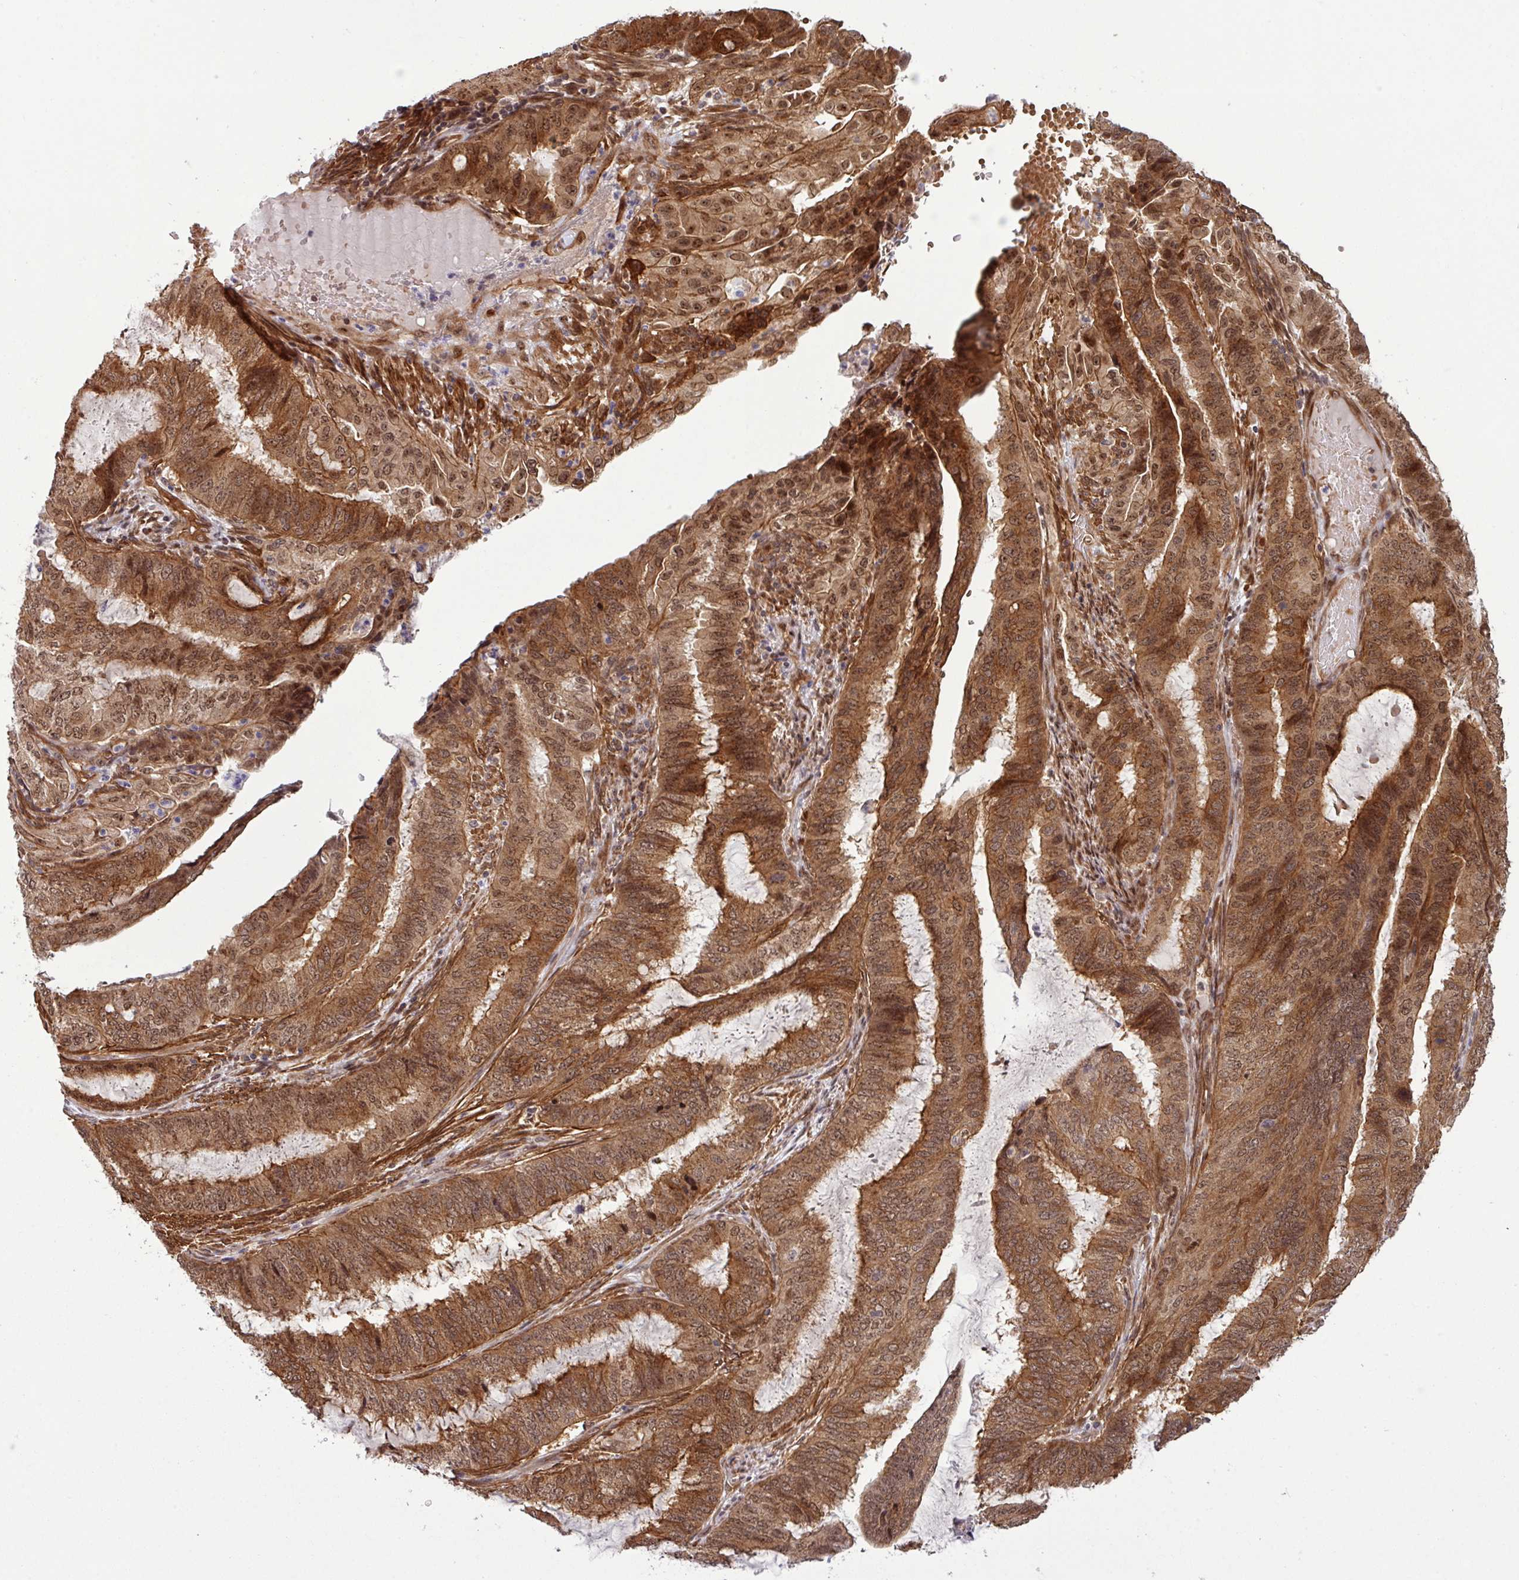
{"staining": {"intensity": "moderate", "quantity": ">75%", "location": "cytoplasmic/membranous,nuclear"}, "tissue": "endometrial cancer", "cell_type": "Tumor cells", "image_type": "cancer", "snomed": [{"axis": "morphology", "description": "Adenocarcinoma, NOS"}, {"axis": "topography", "description": "Endometrium"}], "caption": "An image of human endometrial adenocarcinoma stained for a protein displays moderate cytoplasmic/membranous and nuclear brown staining in tumor cells.", "gene": "C7orf50", "patient": {"sex": "female", "age": 51}}